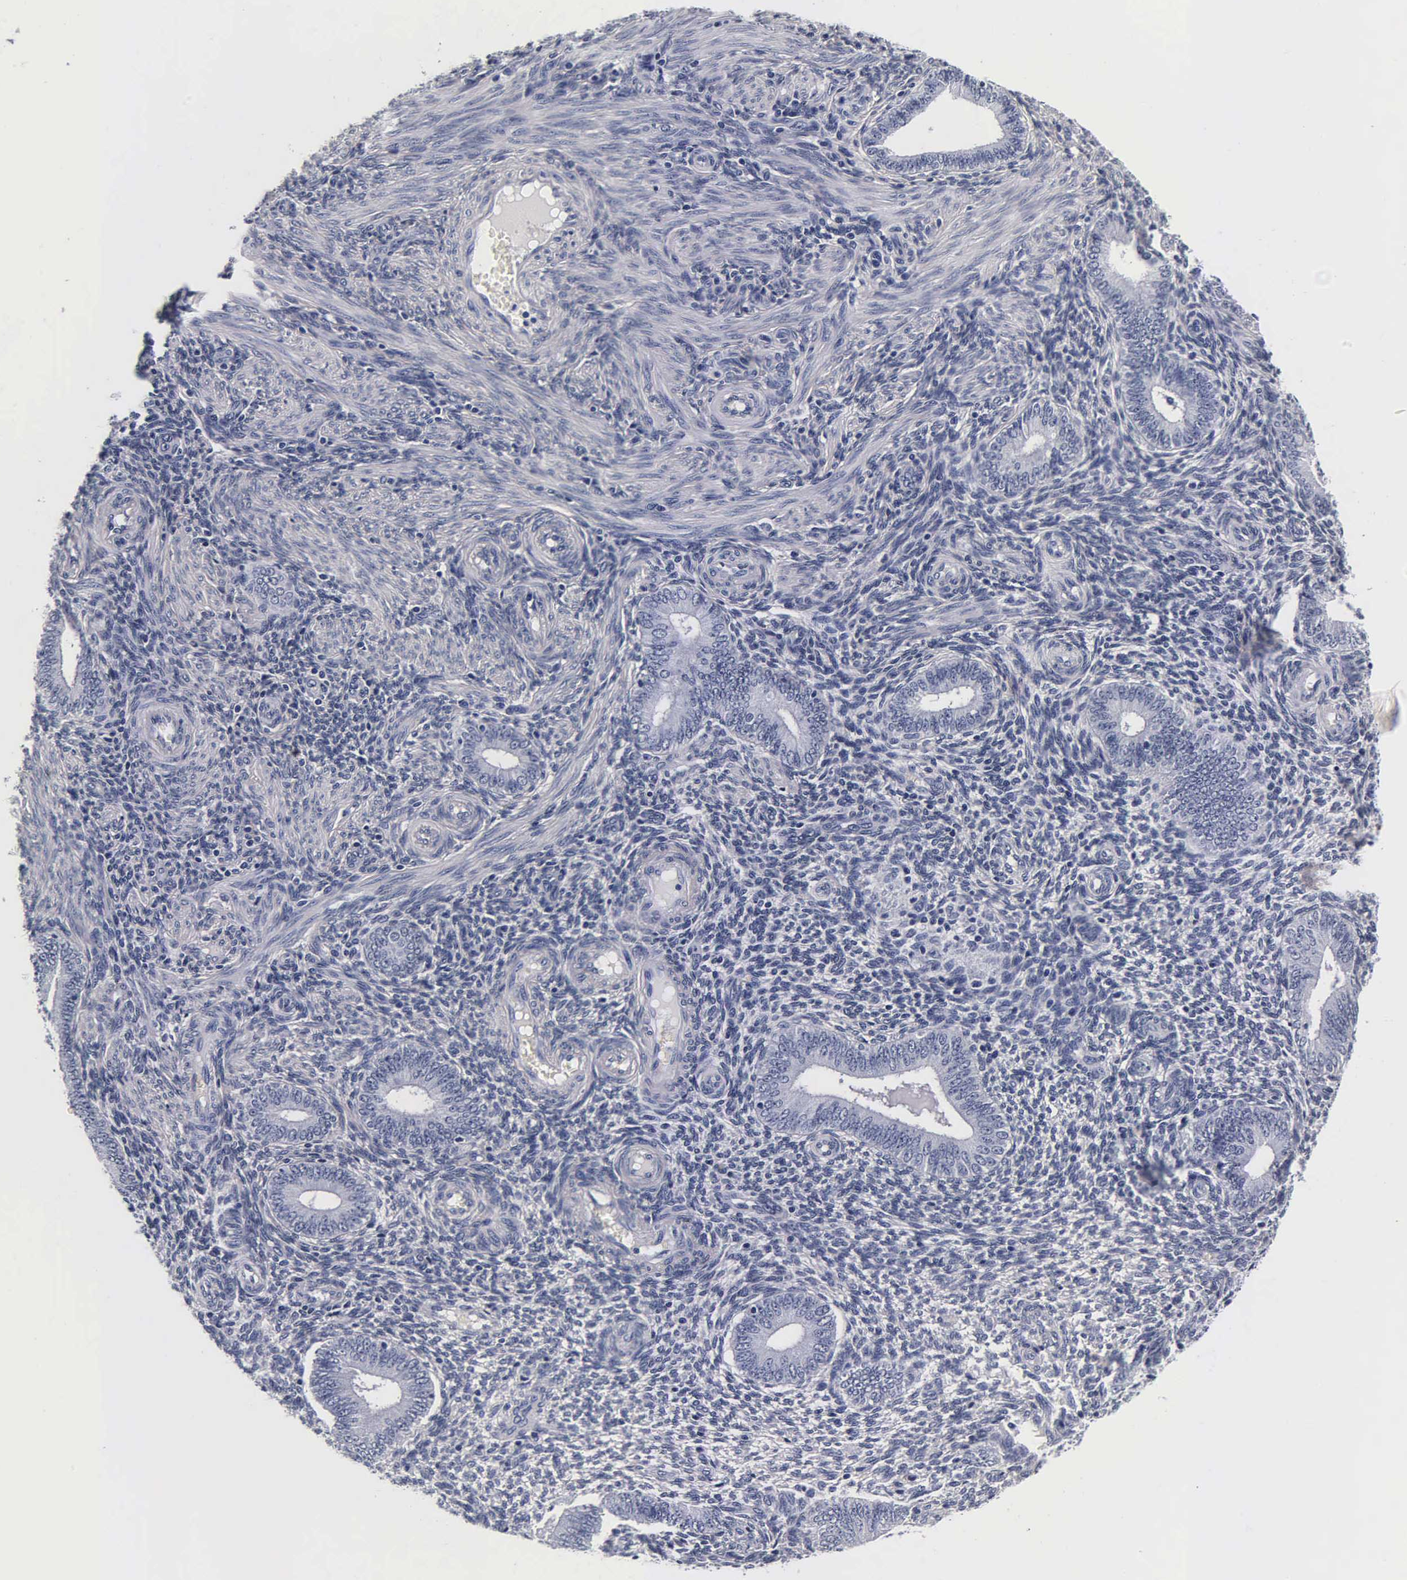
{"staining": {"intensity": "negative", "quantity": "none", "location": "none"}, "tissue": "endometrium", "cell_type": "Cells in endometrial stroma", "image_type": "normal", "snomed": [{"axis": "morphology", "description": "Normal tissue, NOS"}, {"axis": "topography", "description": "Endometrium"}], "caption": "An immunohistochemistry (IHC) micrograph of normal endometrium is shown. There is no staining in cells in endometrial stroma of endometrium.", "gene": "TG", "patient": {"sex": "female", "age": 35}}